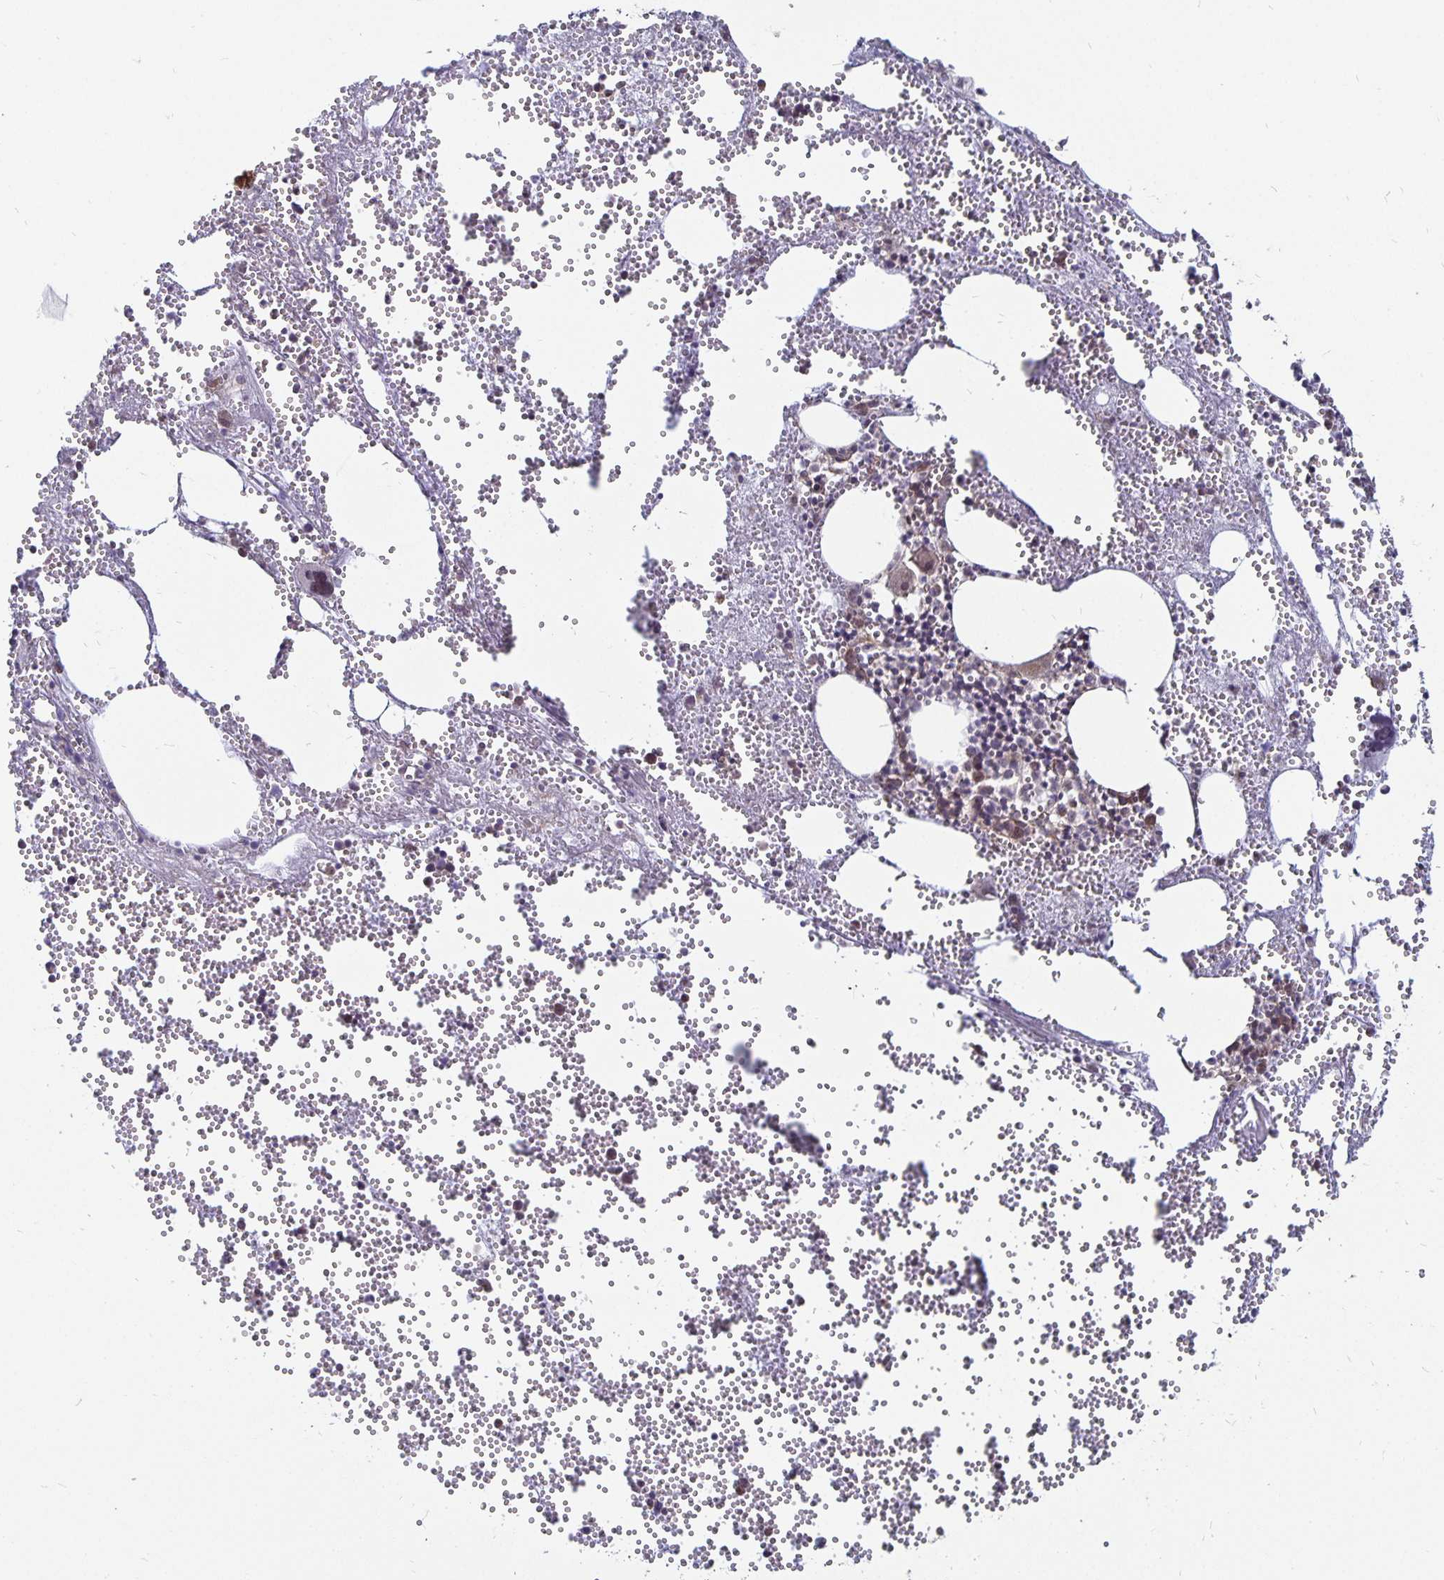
{"staining": {"intensity": "weak", "quantity": "<25%", "location": "cytoplasmic/membranous"}, "tissue": "bone marrow", "cell_type": "Hematopoietic cells", "image_type": "normal", "snomed": [{"axis": "morphology", "description": "Normal tissue, NOS"}, {"axis": "topography", "description": "Bone marrow"}], "caption": "Image shows no significant protein expression in hematopoietic cells of benign bone marrow.", "gene": "CYP27A1", "patient": {"sex": "female", "age": 80}}